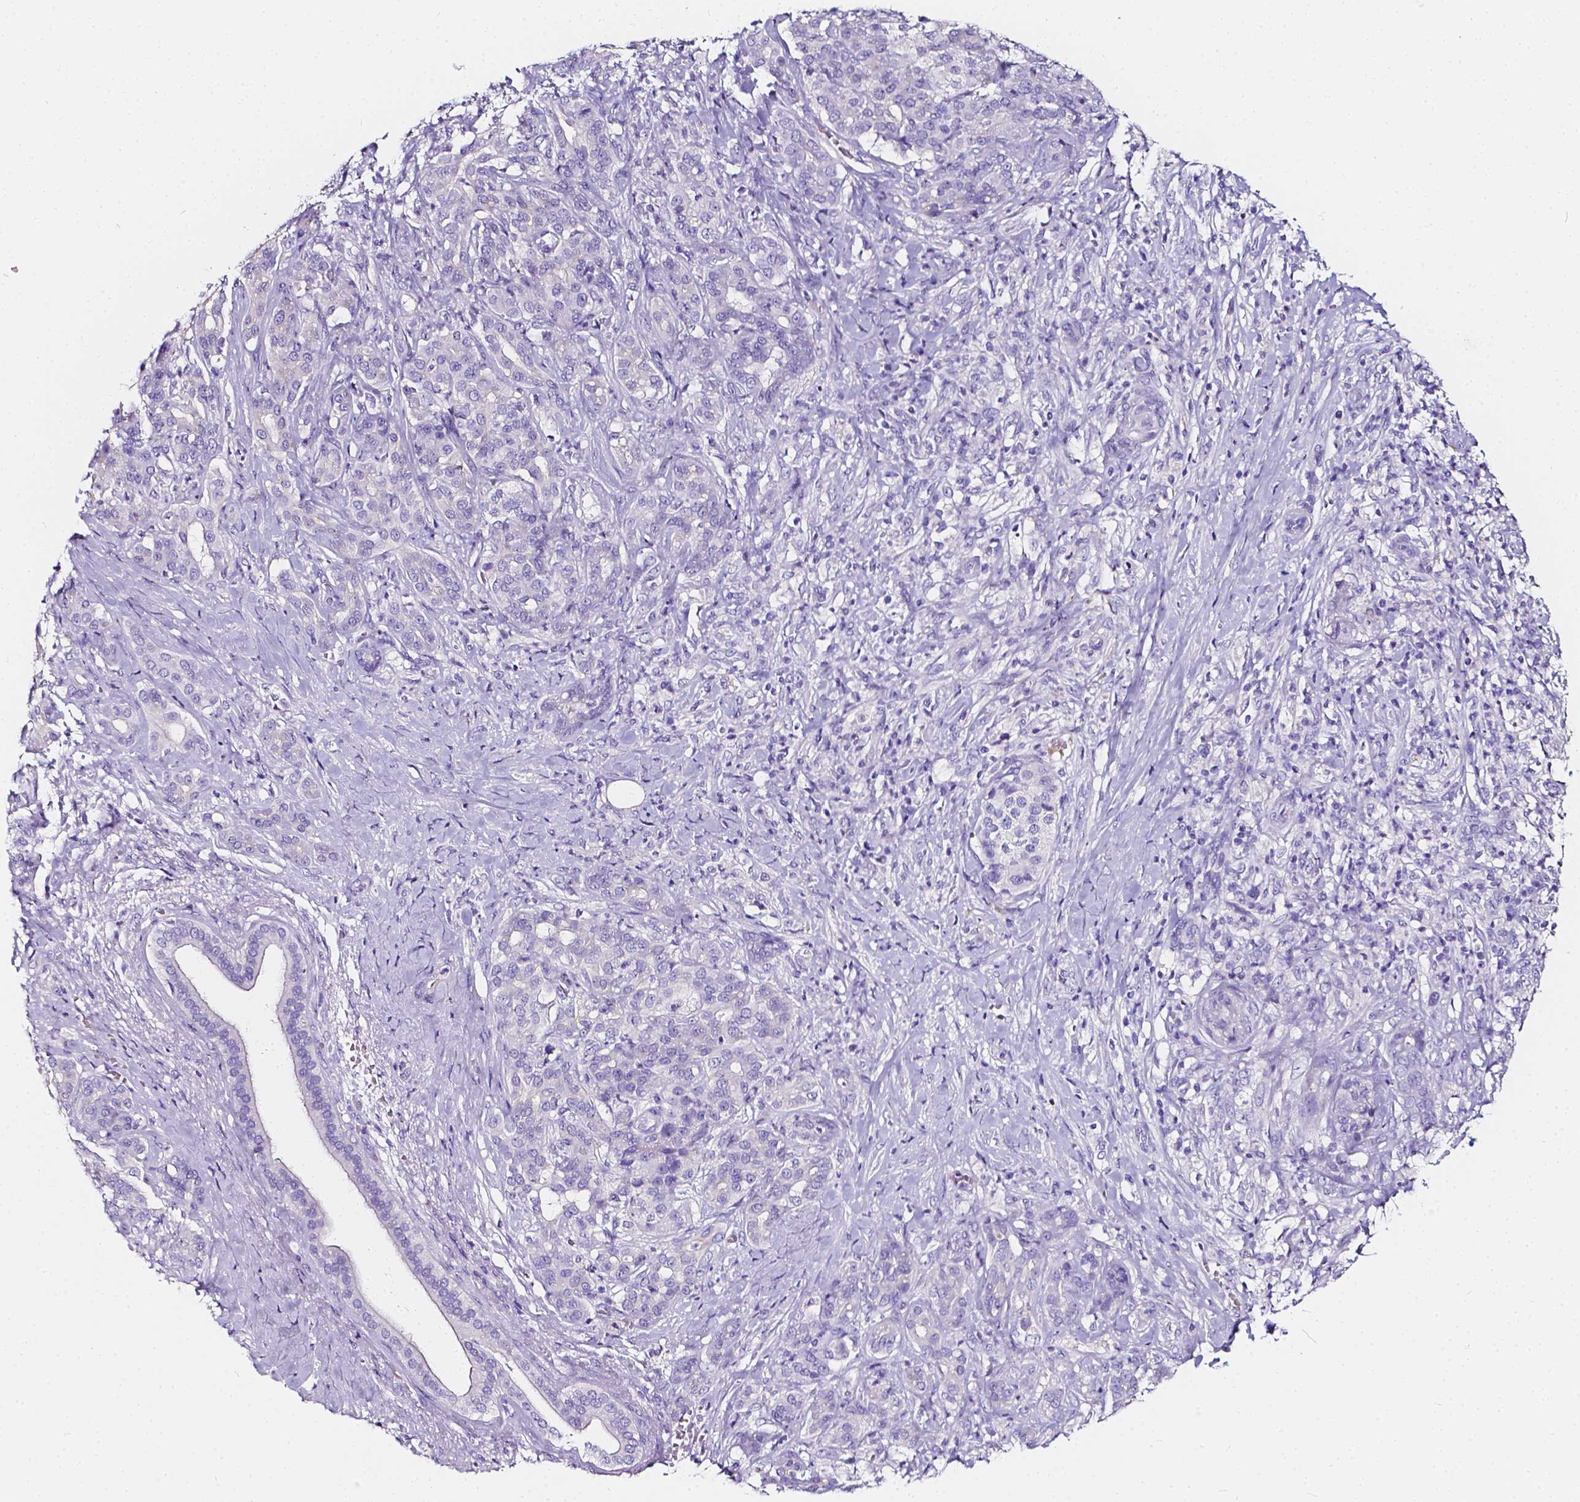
{"staining": {"intensity": "negative", "quantity": "none", "location": "none"}, "tissue": "pancreatic cancer", "cell_type": "Tumor cells", "image_type": "cancer", "snomed": [{"axis": "morphology", "description": "Normal tissue, NOS"}, {"axis": "morphology", "description": "Inflammation, NOS"}, {"axis": "morphology", "description": "Adenocarcinoma, NOS"}, {"axis": "topography", "description": "Pancreas"}], "caption": "Immunohistochemistry (IHC) of human pancreatic cancer exhibits no staining in tumor cells.", "gene": "CLSTN2", "patient": {"sex": "male", "age": 57}}